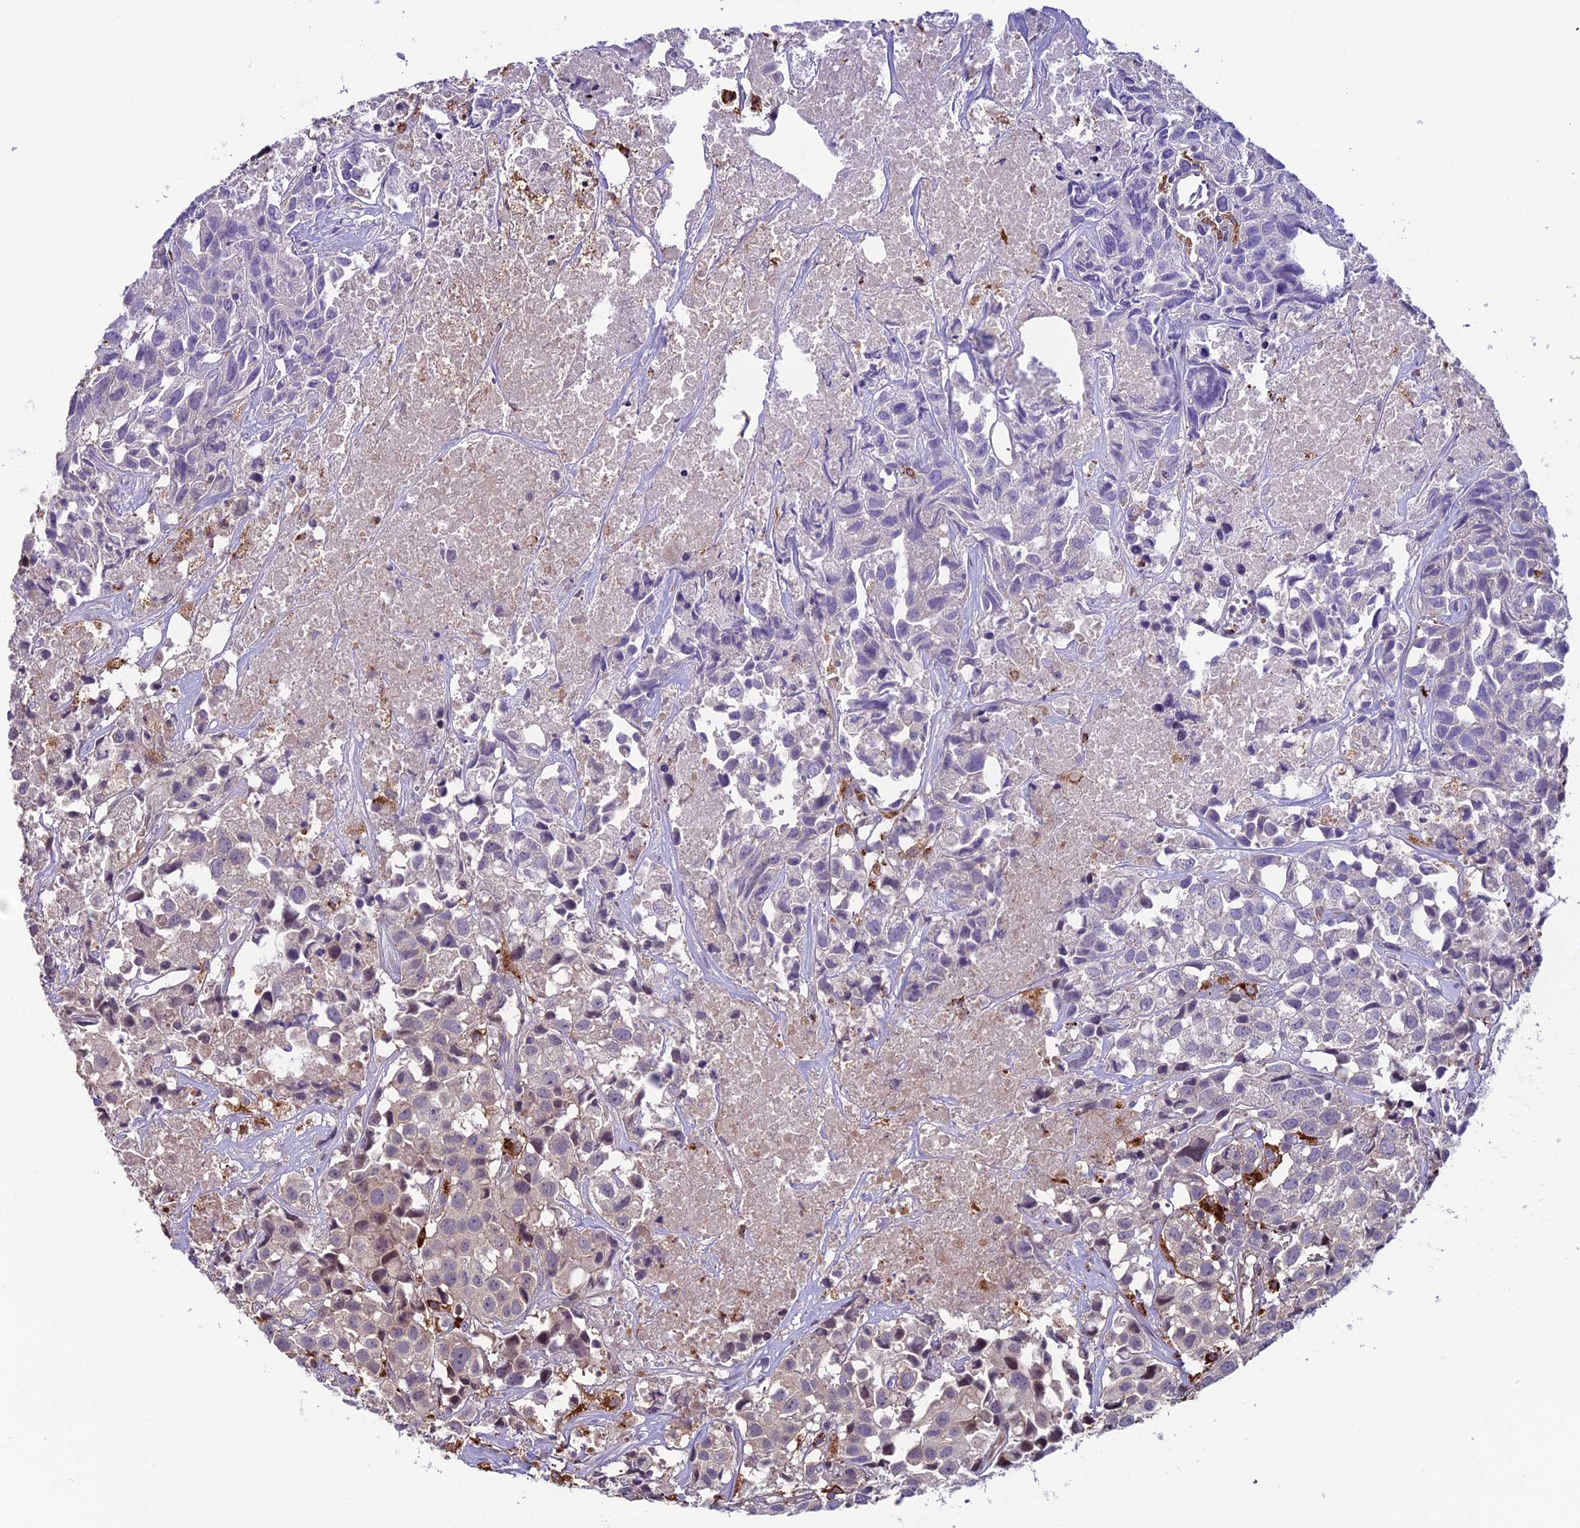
{"staining": {"intensity": "negative", "quantity": "none", "location": "none"}, "tissue": "urothelial cancer", "cell_type": "Tumor cells", "image_type": "cancer", "snomed": [{"axis": "morphology", "description": "Urothelial carcinoma, High grade"}, {"axis": "topography", "description": "Urinary bladder"}], "caption": "DAB (3,3'-diaminobenzidine) immunohistochemical staining of human urothelial cancer exhibits no significant positivity in tumor cells.", "gene": "ARHGEF18", "patient": {"sex": "female", "age": 75}}